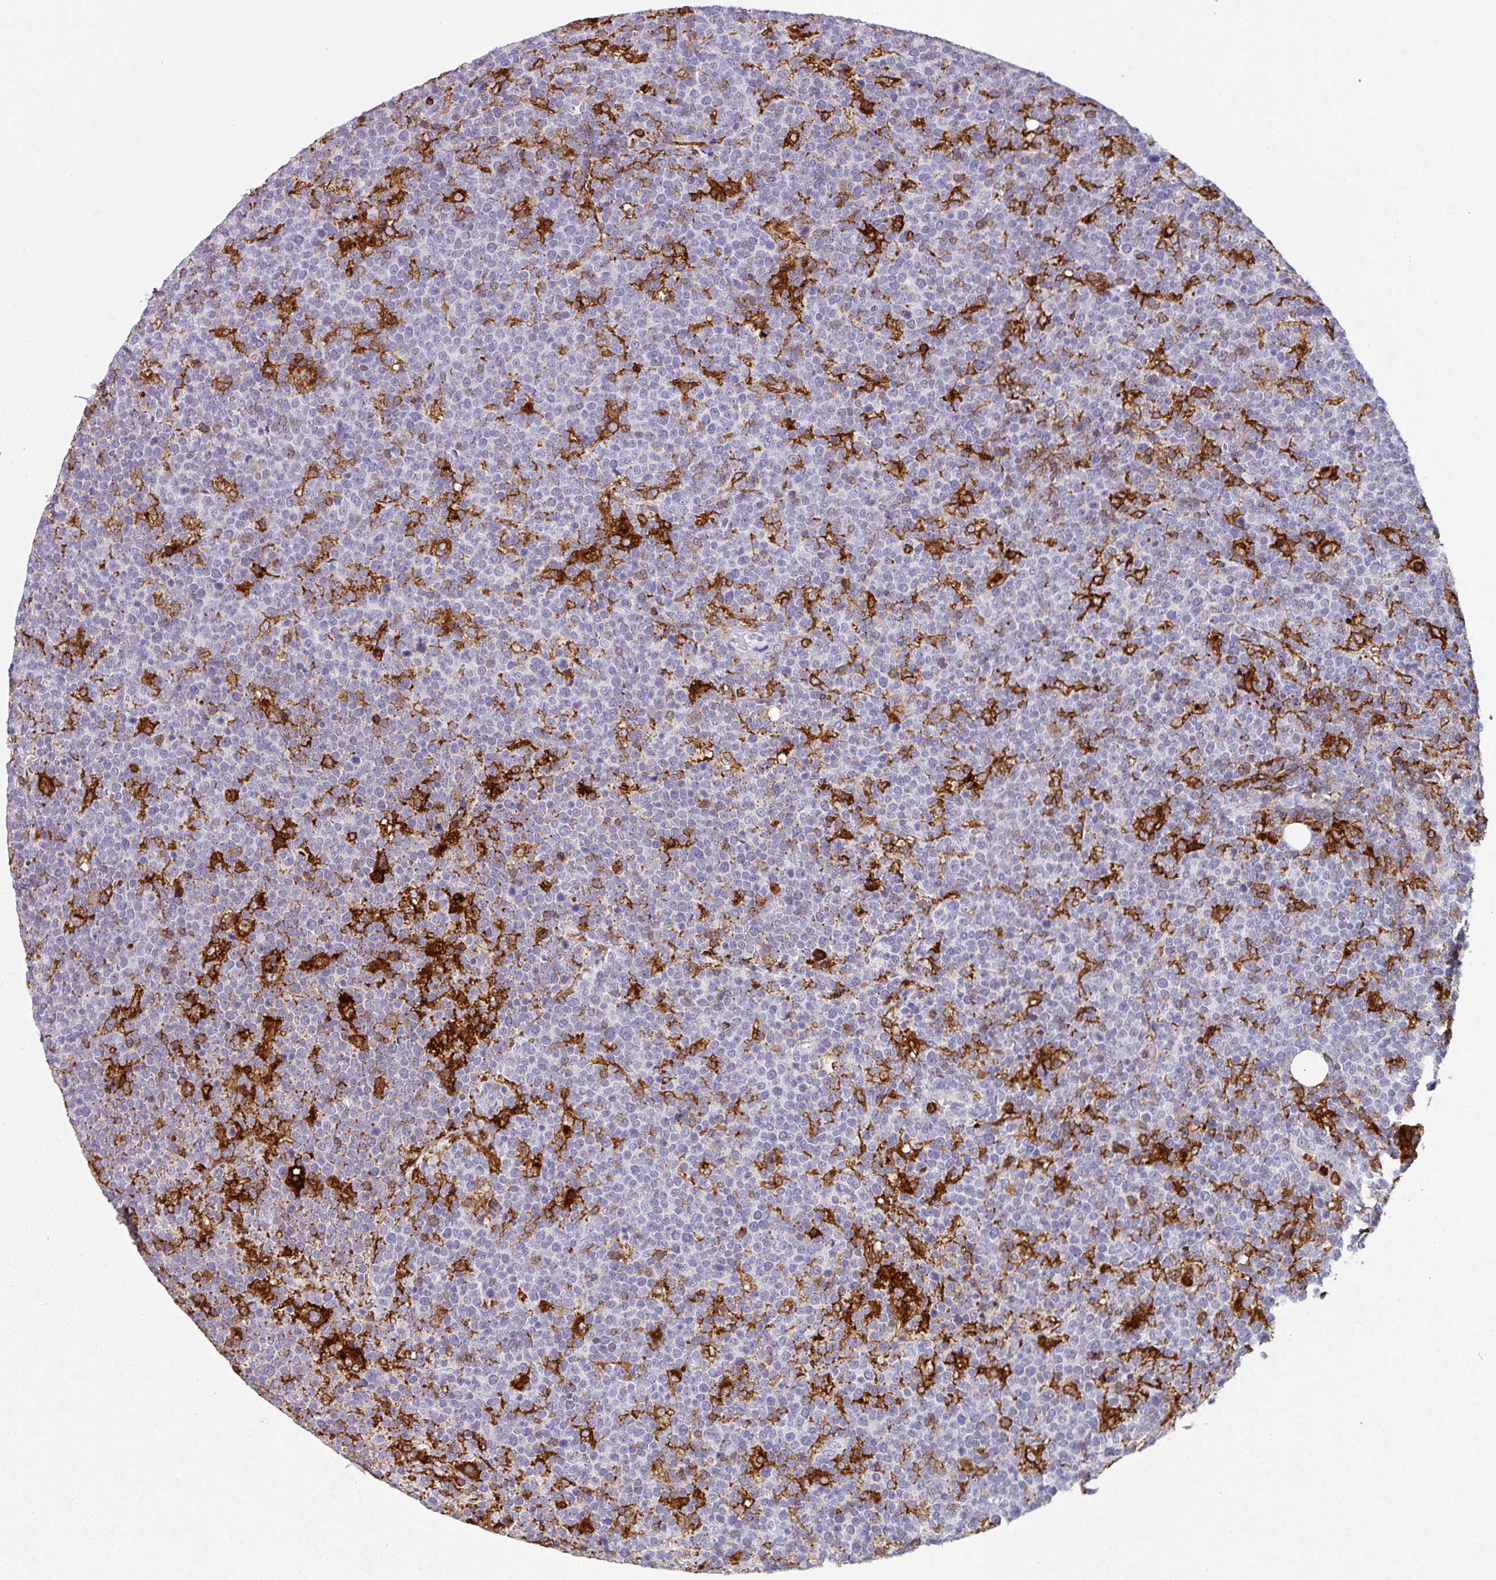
{"staining": {"intensity": "weak", "quantity": "25%-75%", "location": "cytoplasmic/membranous"}, "tissue": "lymphoma", "cell_type": "Tumor cells", "image_type": "cancer", "snomed": [{"axis": "morphology", "description": "Malignant lymphoma, non-Hodgkin's type, High grade"}, {"axis": "topography", "description": "Lymph node"}], "caption": "IHC image of human malignant lymphoma, non-Hodgkin's type (high-grade) stained for a protein (brown), which displays low levels of weak cytoplasmic/membranous staining in approximately 25%-75% of tumor cells.", "gene": "EXOSC5", "patient": {"sex": "male", "age": 61}}